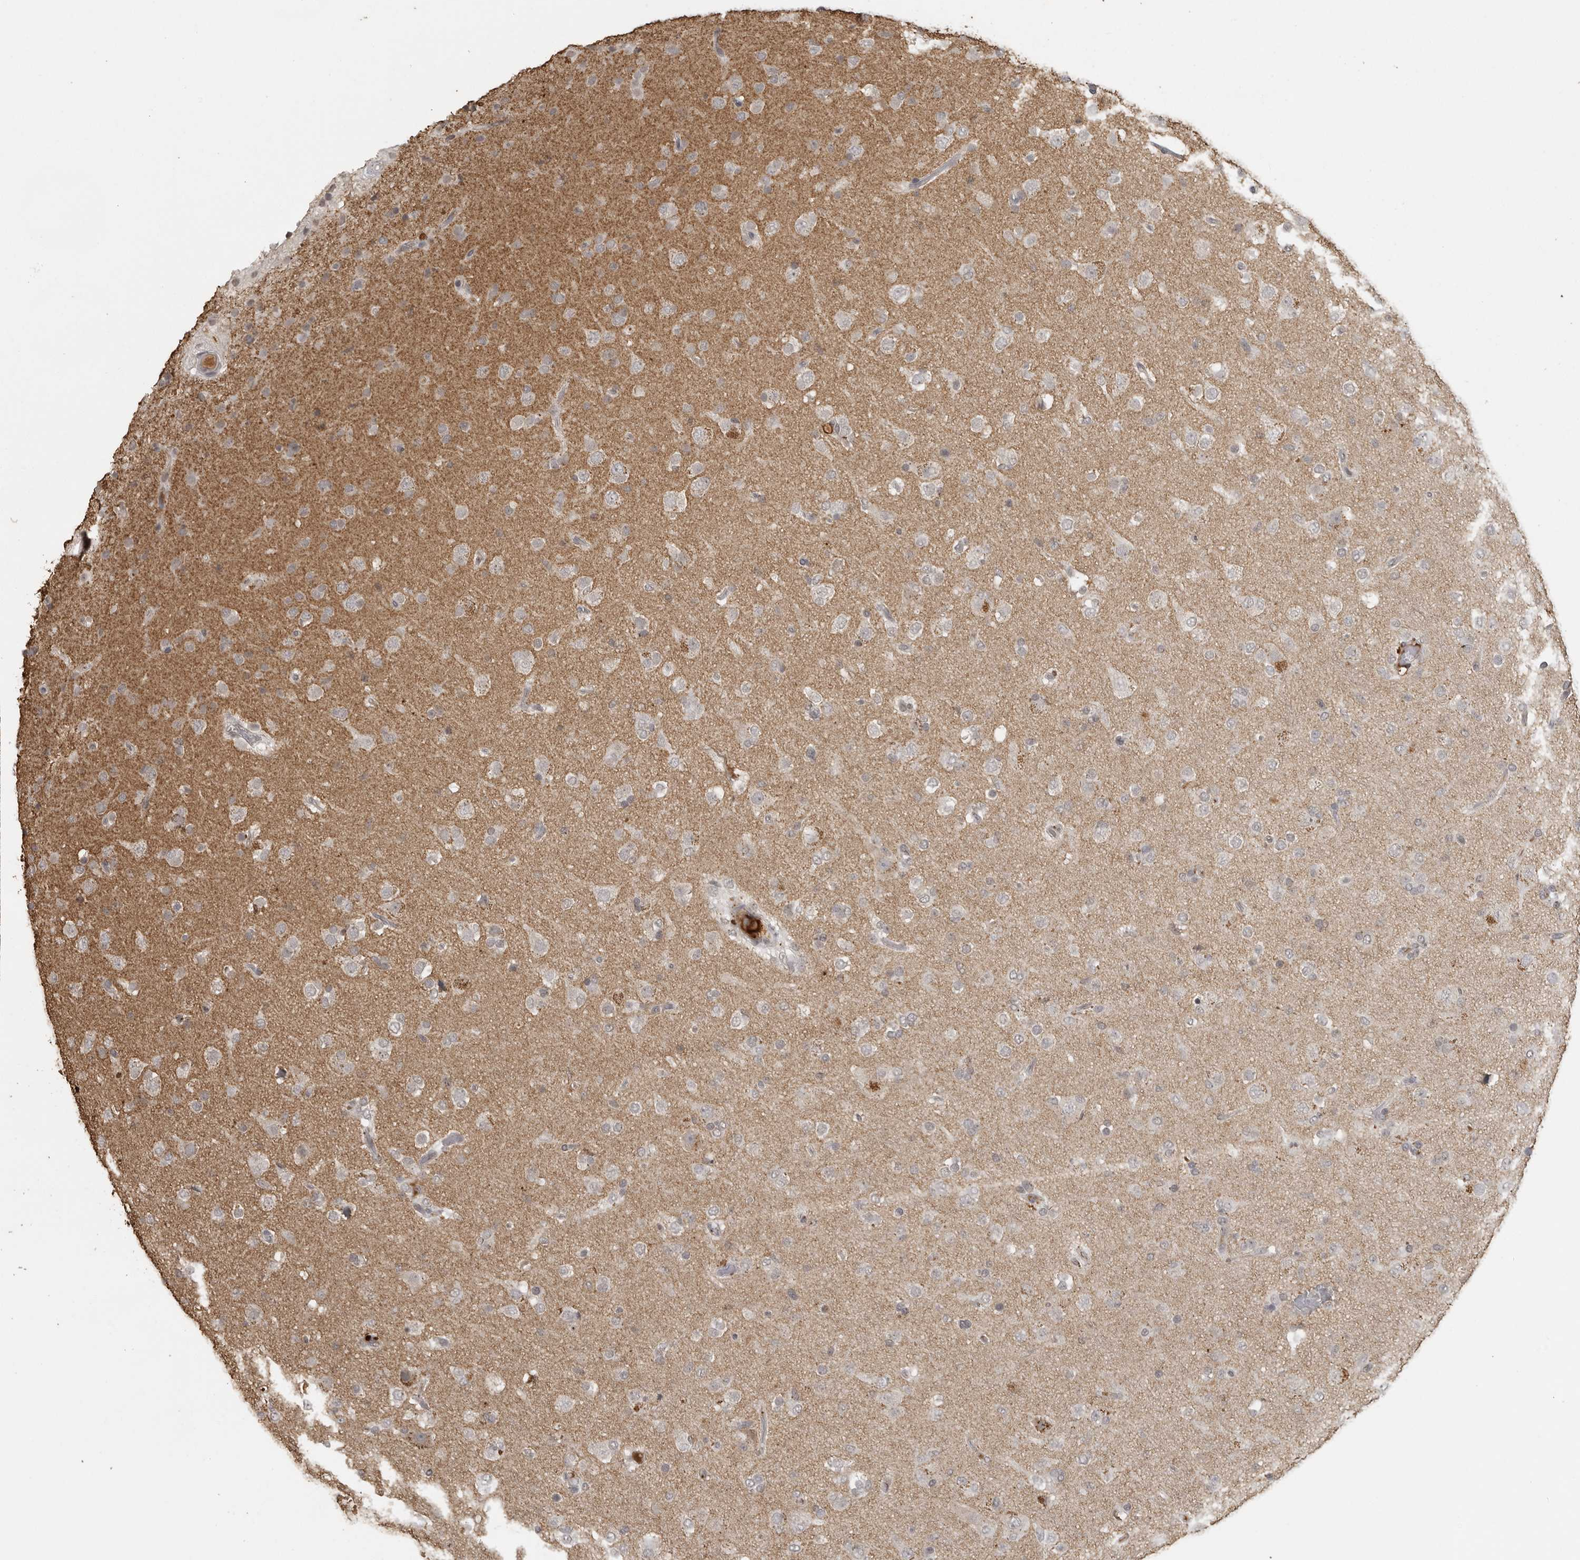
{"staining": {"intensity": "weak", "quantity": "<25%", "location": "cytoplasmic/membranous"}, "tissue": "glioma", "cell_type": "Tumor cells", "image_type": "cancer", "snomed": [{"axis": "morphology", "description": "Glioma, malignant, Low grade"}, {"axis": "topography", "description": "Brain"}], "caption": "Glioma was stained to show a protein in brown. There is no significant positivity in tumor cells.", "gene": "CTF1", "patient": {"sex": "male", "age": 65}}